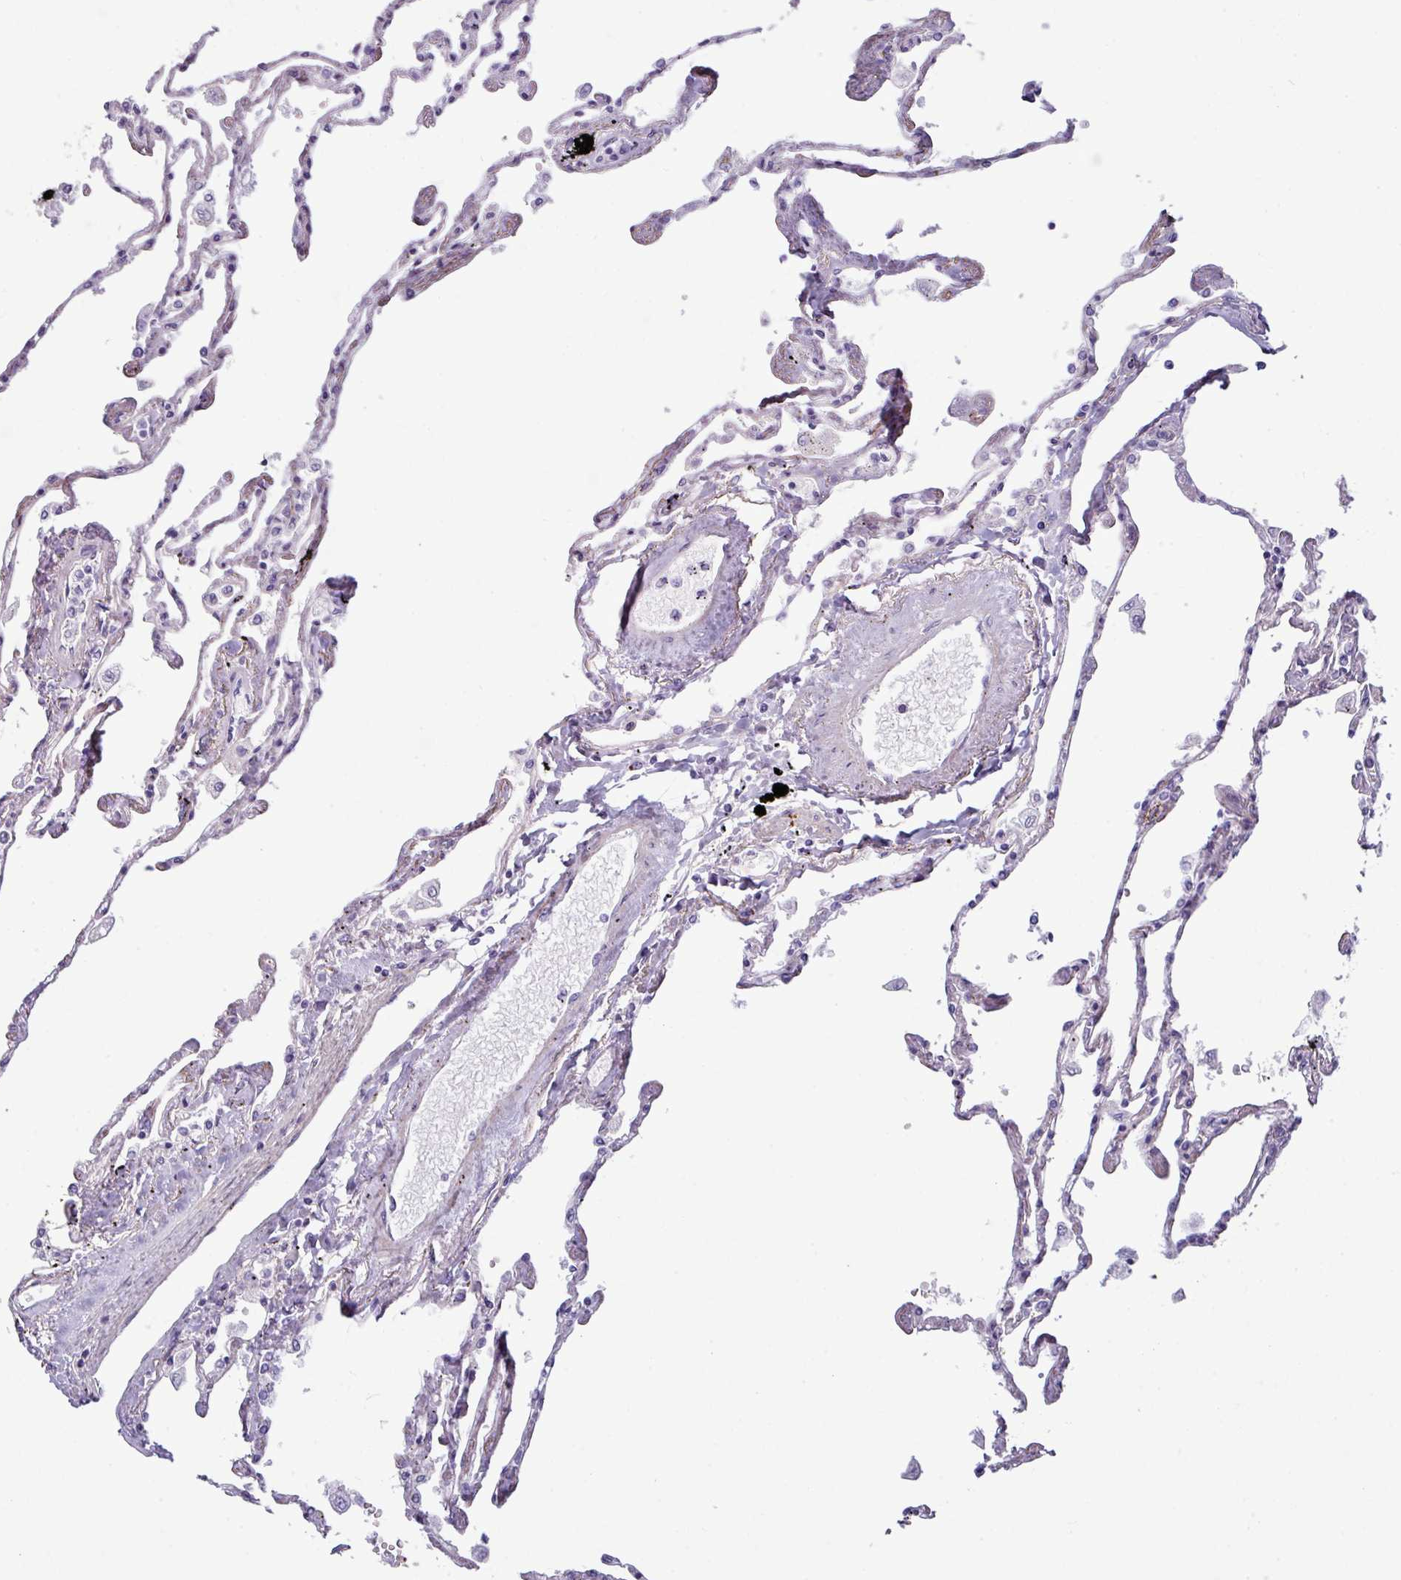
{"staining": {"intensity": "weak", "quantity": "25%-75%", "location": "cytoplasmic/membranous"}, "tissue": "lung", "cell_type": "Alveolar cells", "image_type": "normal", "snomed": [{"axis": "morphology", "description": "Normal tissue, NOS"}, {"axis": "topography", "description": "Lung"}], "caption": "DAB (3,3'-diaminobenzidine) immunohistochemical staining of unremarkable lung exhibits weak cytoplasmic/membranous protein staining in approximately 25%-75% of alveolar cells. The protein is shown in brown color, while the nuclei are stained blue.", "gene": "KIRREL3", "patient": {"sex": "female", "age": 67}}